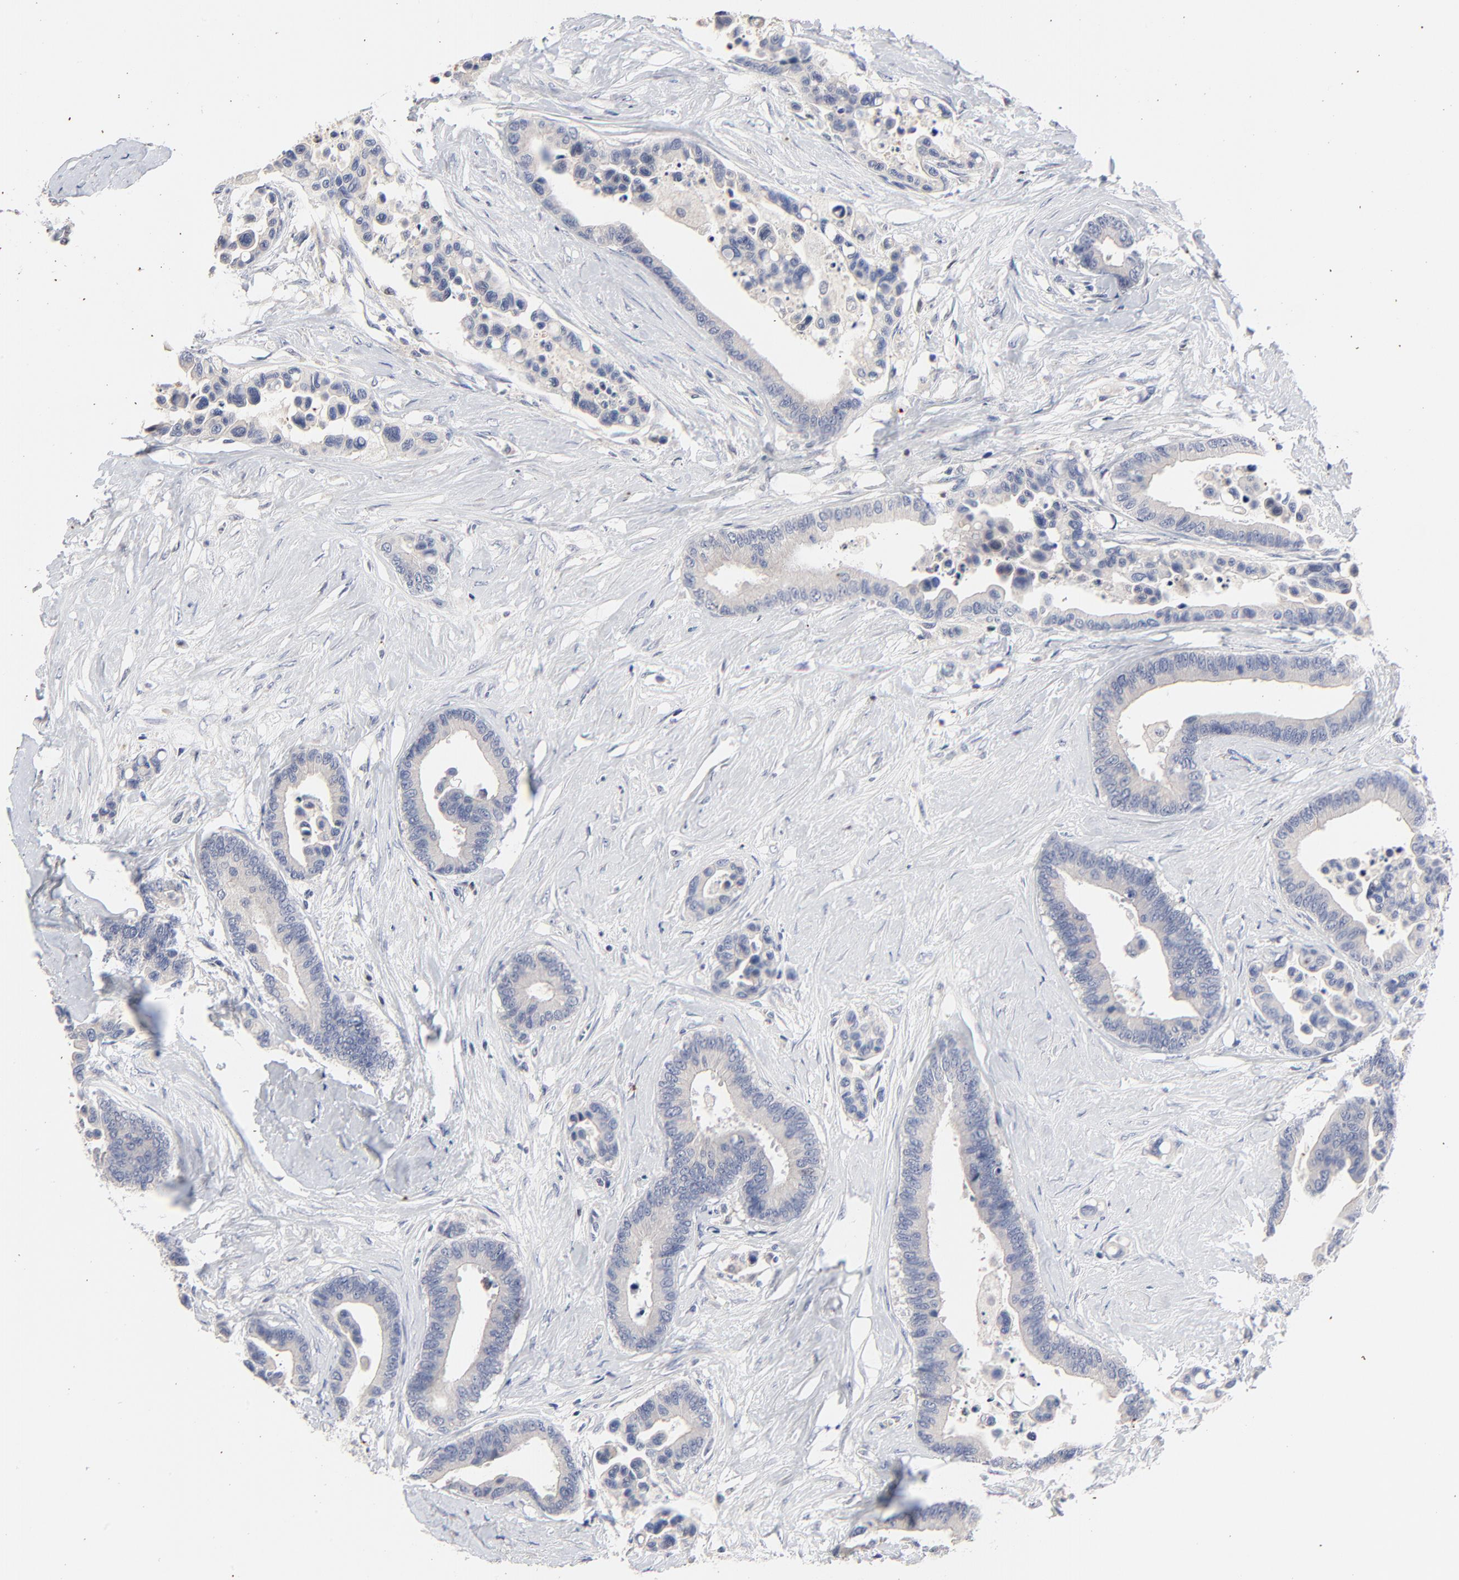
{"staining": {"intensity": "negative", "quantity": "none", "location": "none"}, "tissue": "colorectal cancer", "cell_type": "Tumor cells", "image_type": "cancer", "snomed": [{"axis": "morphology", "description": "Adenocarcinoma, NOS"}, {"axis": "topography", "description": "Colon"}], "caption": "An immunohistochemistry (IHC) micrograph of colorectal adenocarcinoma is shown. There is no staining in tumor cells of colorectal adenocarcinoma.", "gene": "AADAC", "patient": {"sex": "male", "age": 82}}